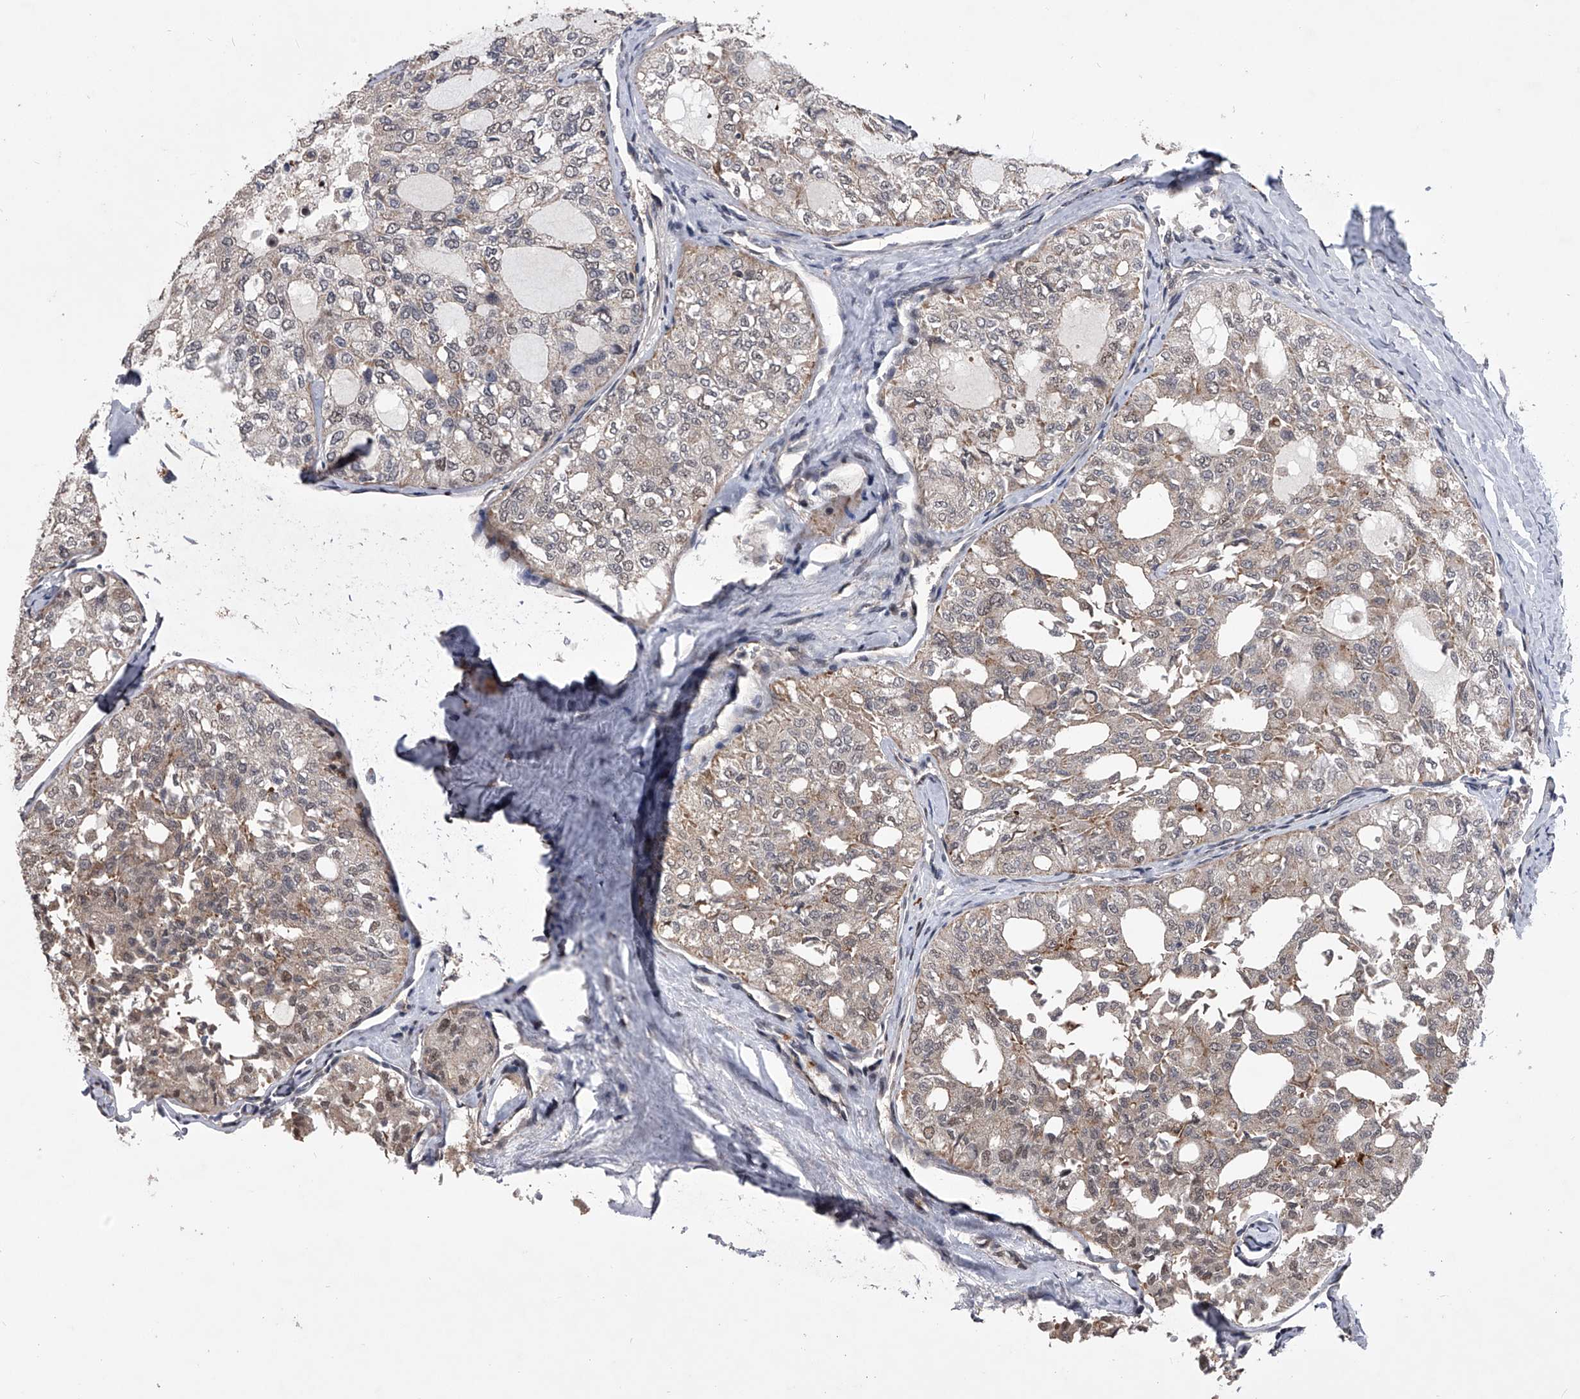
{"staining": {"intensity": "weak", "quantity": "25%-75%", "location": "nuclear"}, "tissue": "thyroid cancer", "cell_type": "Tumor cells", "image_type": "cancer", "snomed": [{"axis": "morphology", "description": "Follicular adenoma carcinoma, NOS"}, {"axis": "topography", "description": "Thyroid gland"}], "caption": "Brown immunohistochemical staining in human thyroid cancer demonstrates weak nuclear positivity in about 25%-75% of tumor cells.", "gene": "CMTR1", "patient": {"sex": "male", "age": 75}}